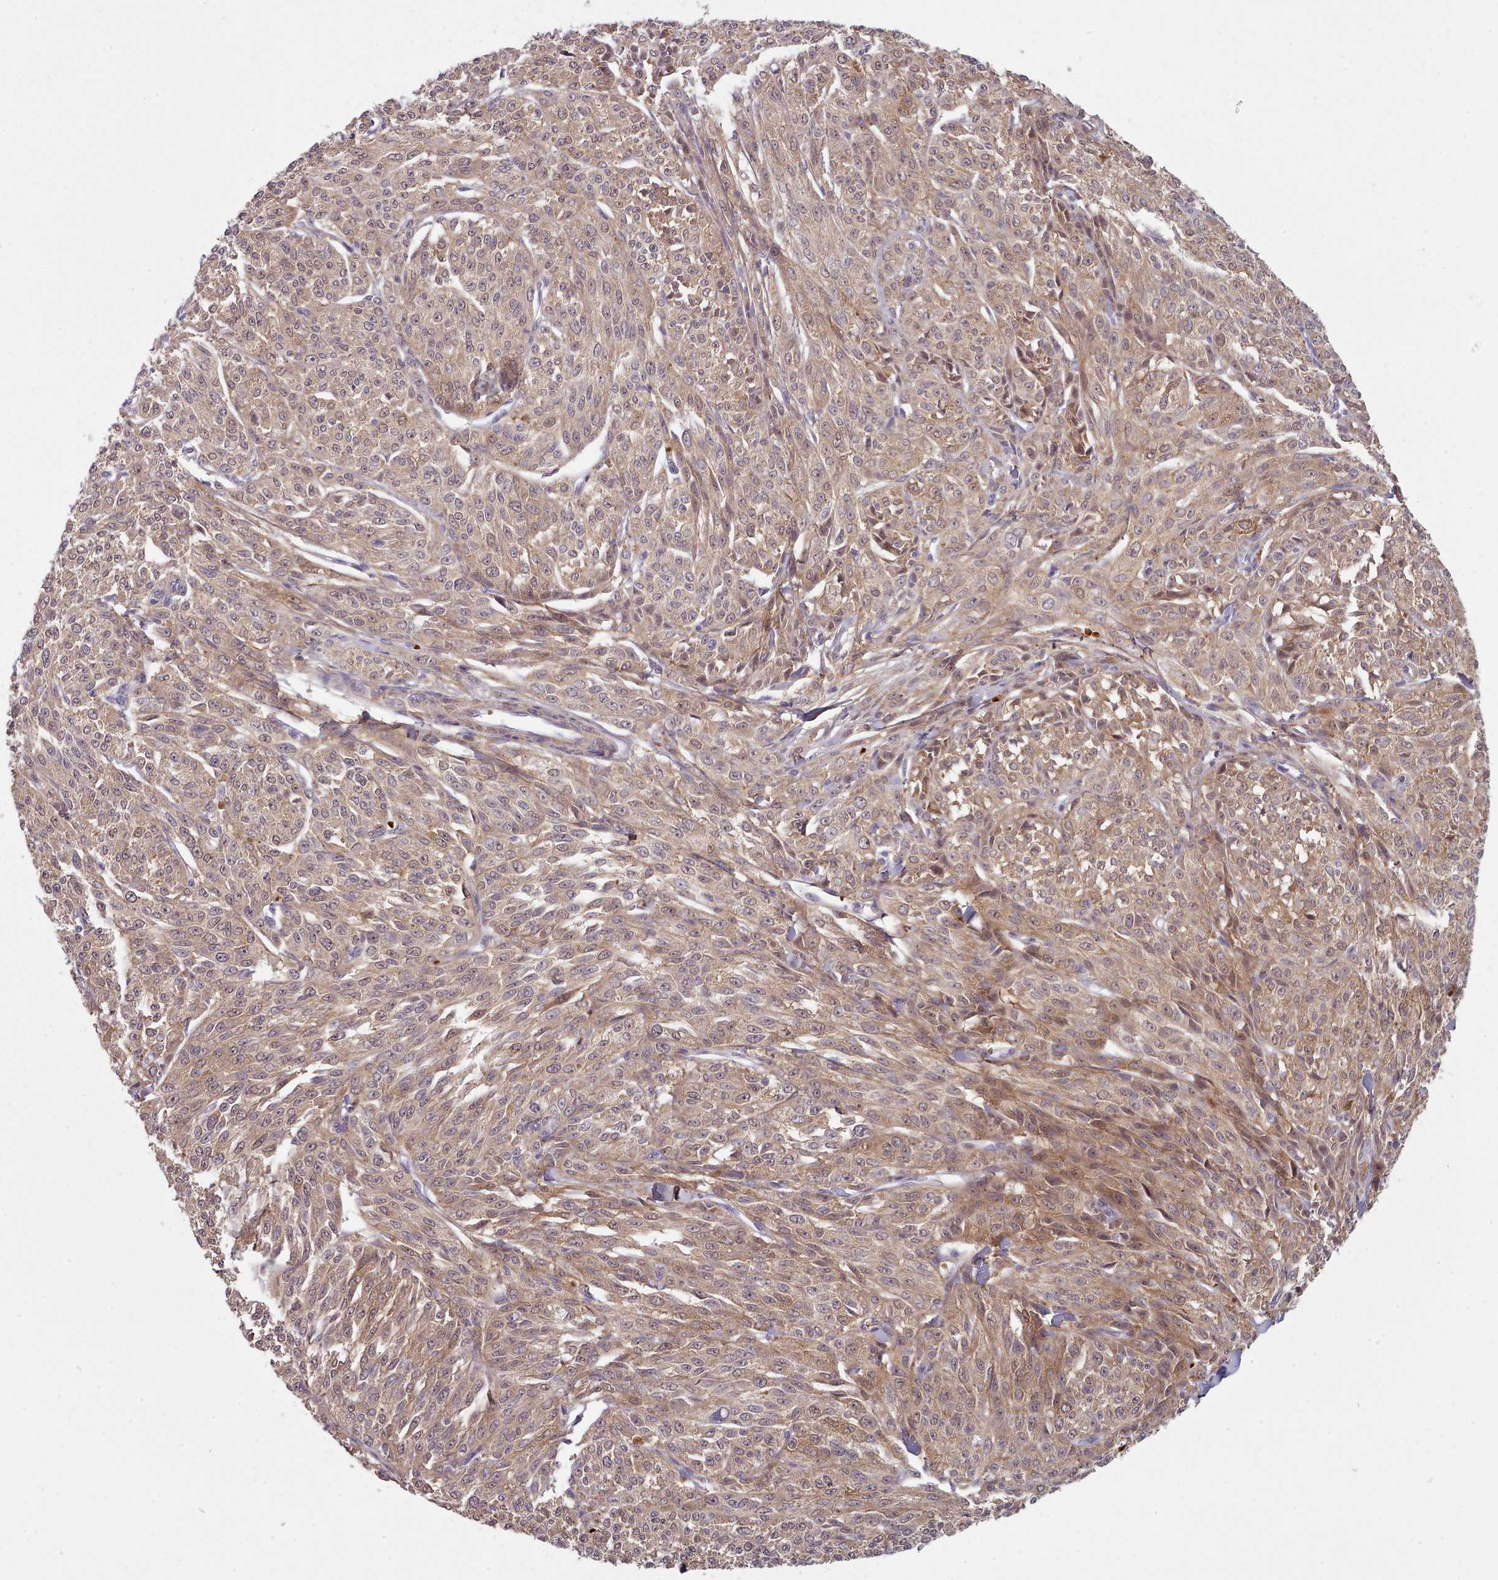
{"staining": {"intensity": "moderate", "quantity": ">75%", "location": "cytoplasmic/membranous,nuclear"}, "tissue": "melanoma", "cell_type": "Tumor cells", "image_type": "cancer", "snomed": [{"axis": "morphology", "description": "Malignant melanoma, NOS"}, {"axis": "topography", "description": "Skin"}], "caption": "Immunohistochemistry (IHC) image of neoplastic tissue: human melanoma stained using immunohistochemistry reveals medium levels of moderate protein expression localized specifically in the cytoplasmic/membranous and nuclear of tumor cells, appearing as a cytoplasmic/membranous and nuclear brown color.", "gene": "CLNS1A", "patient": {"sex": "female", "age": 52}}